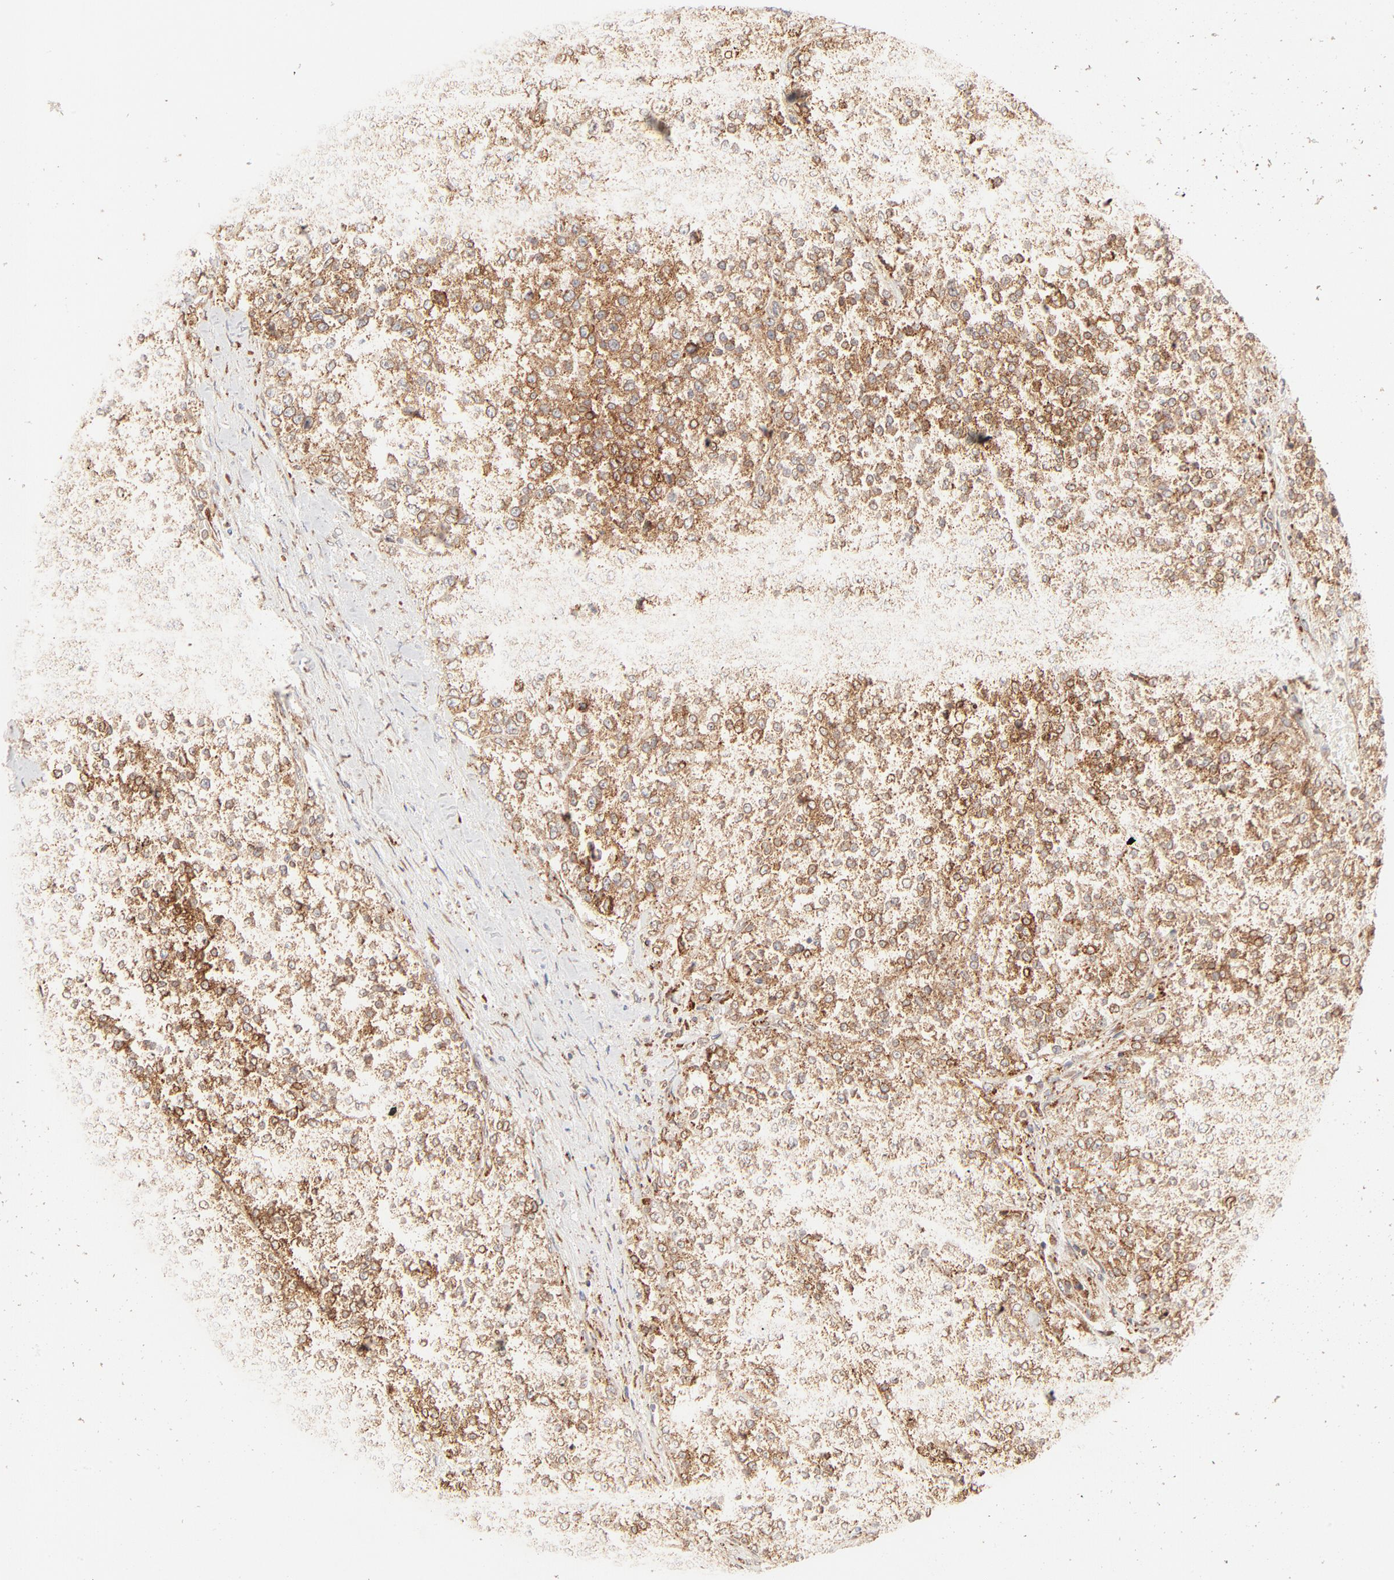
{"staining": {"intensity": "moderate", "quantity": ">75%", "location": "cytoplasmic/membranous"}, "tissue": "testis cancer", "cell_type": "Tumor cells", "image_type": "cancer", "snomed": [{"axis": "morphology", "description": "Seminoma, NOS"}, {"axis": "topography", "description": "Testis"}], "caption": "The image shows a brown stain indicating the presence of a protein in the cytoplasmic/membranous of tumor cells in testis seminoma.", "gene": "PARP12", "patient": {"sex": "male", "age": 59}}